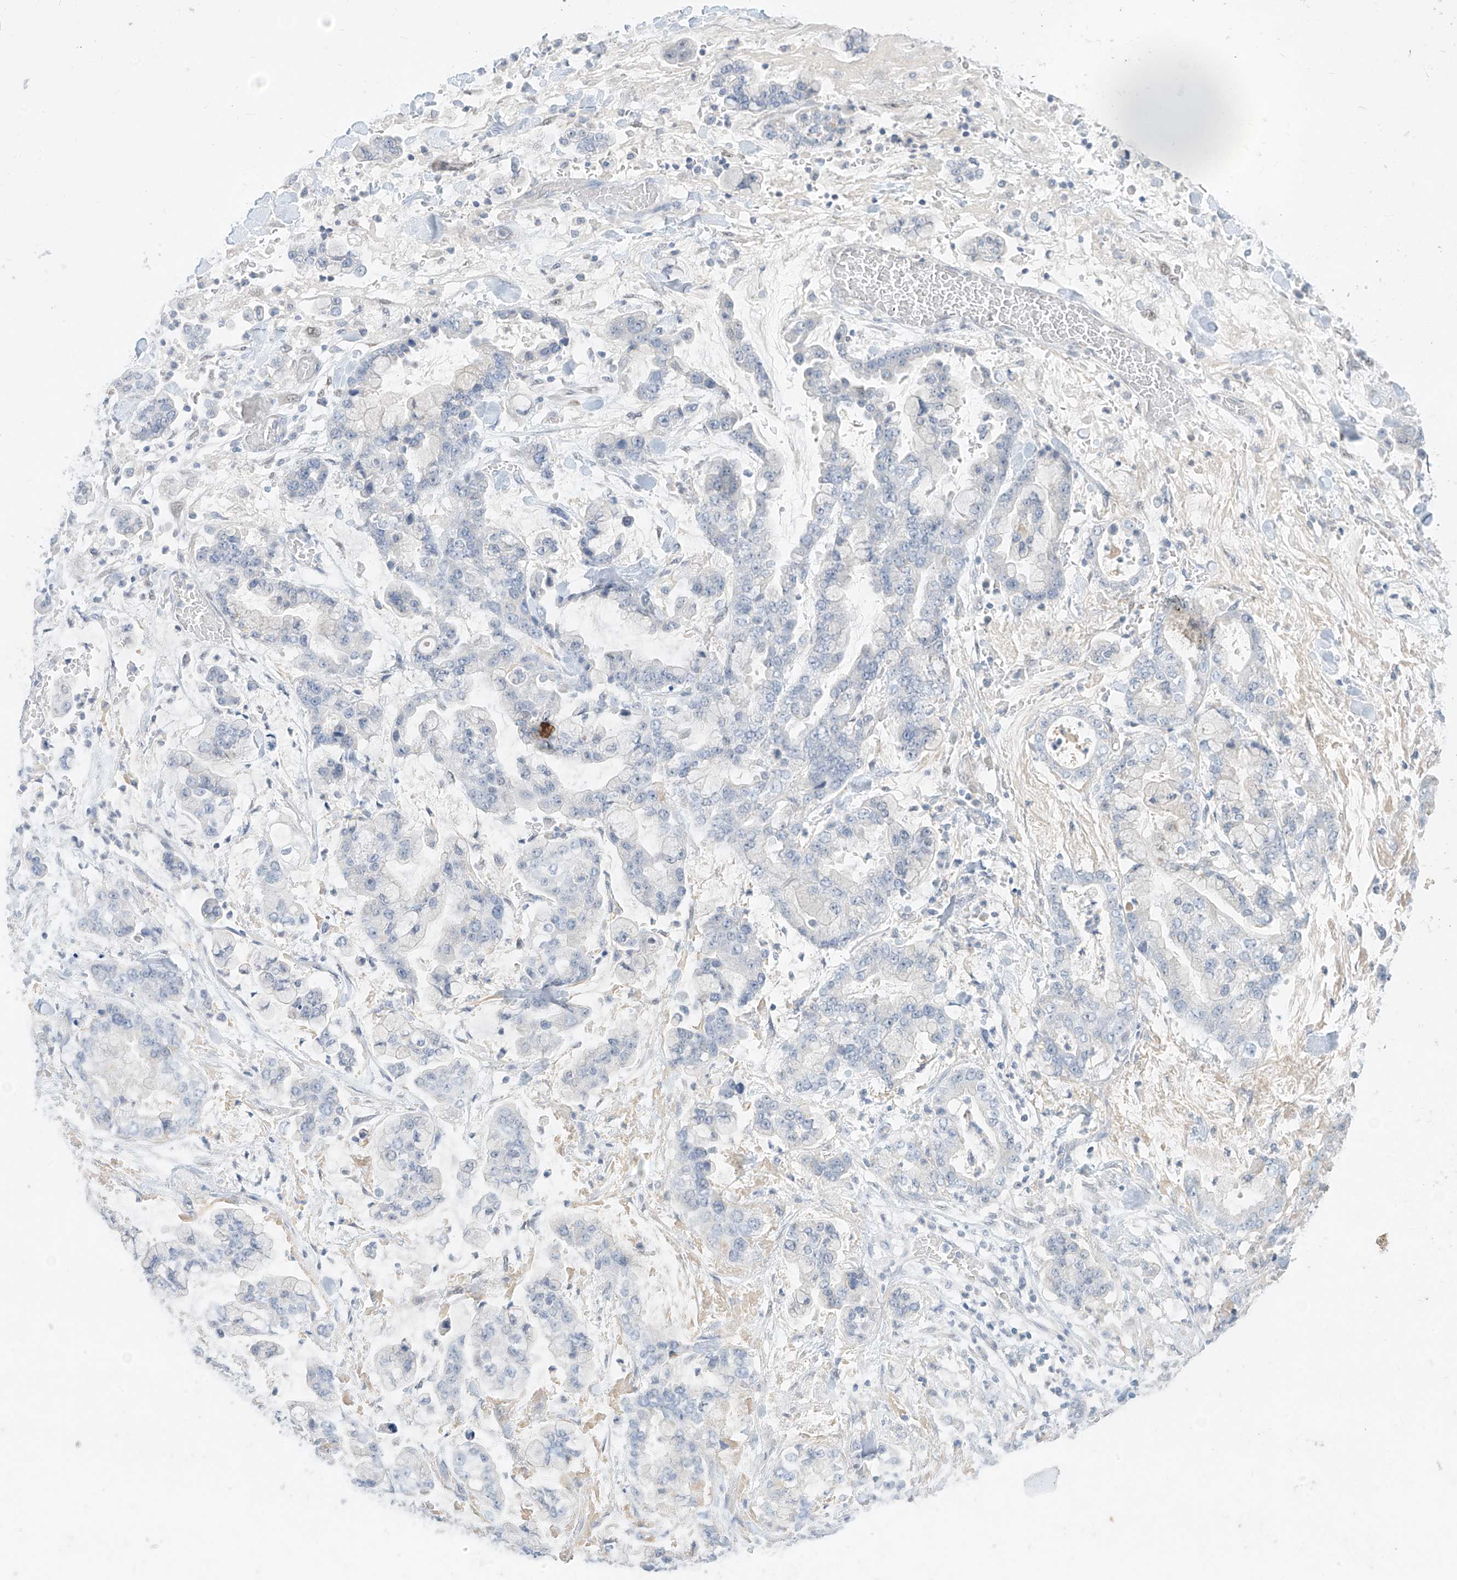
{"staining": {"intensity": "negative", "quantity": "none", "location": "none"}, "tissue": "stomach cancer", "cell_type": "Tumor cells", "image_type": "cancer", "snomed": [{"axis": "morphology", "description": "Normal tissue, NOS"}, {"axis": "morphology", "description": "Adenocarcinoma, NOS"}, {"axis": "topography", "description": "Stomach, upper"}, {"axis": "topography", "description": "Stomach"}], "caption": "Tumor cells are negative for brown protein staining in stomach cancer (adenocarcinoma). (Brightfield microscopy of DAB immunohistochemistry at high magnification).", "gene": "BARX2", "patient": {"sex": "male", "age": 76}}